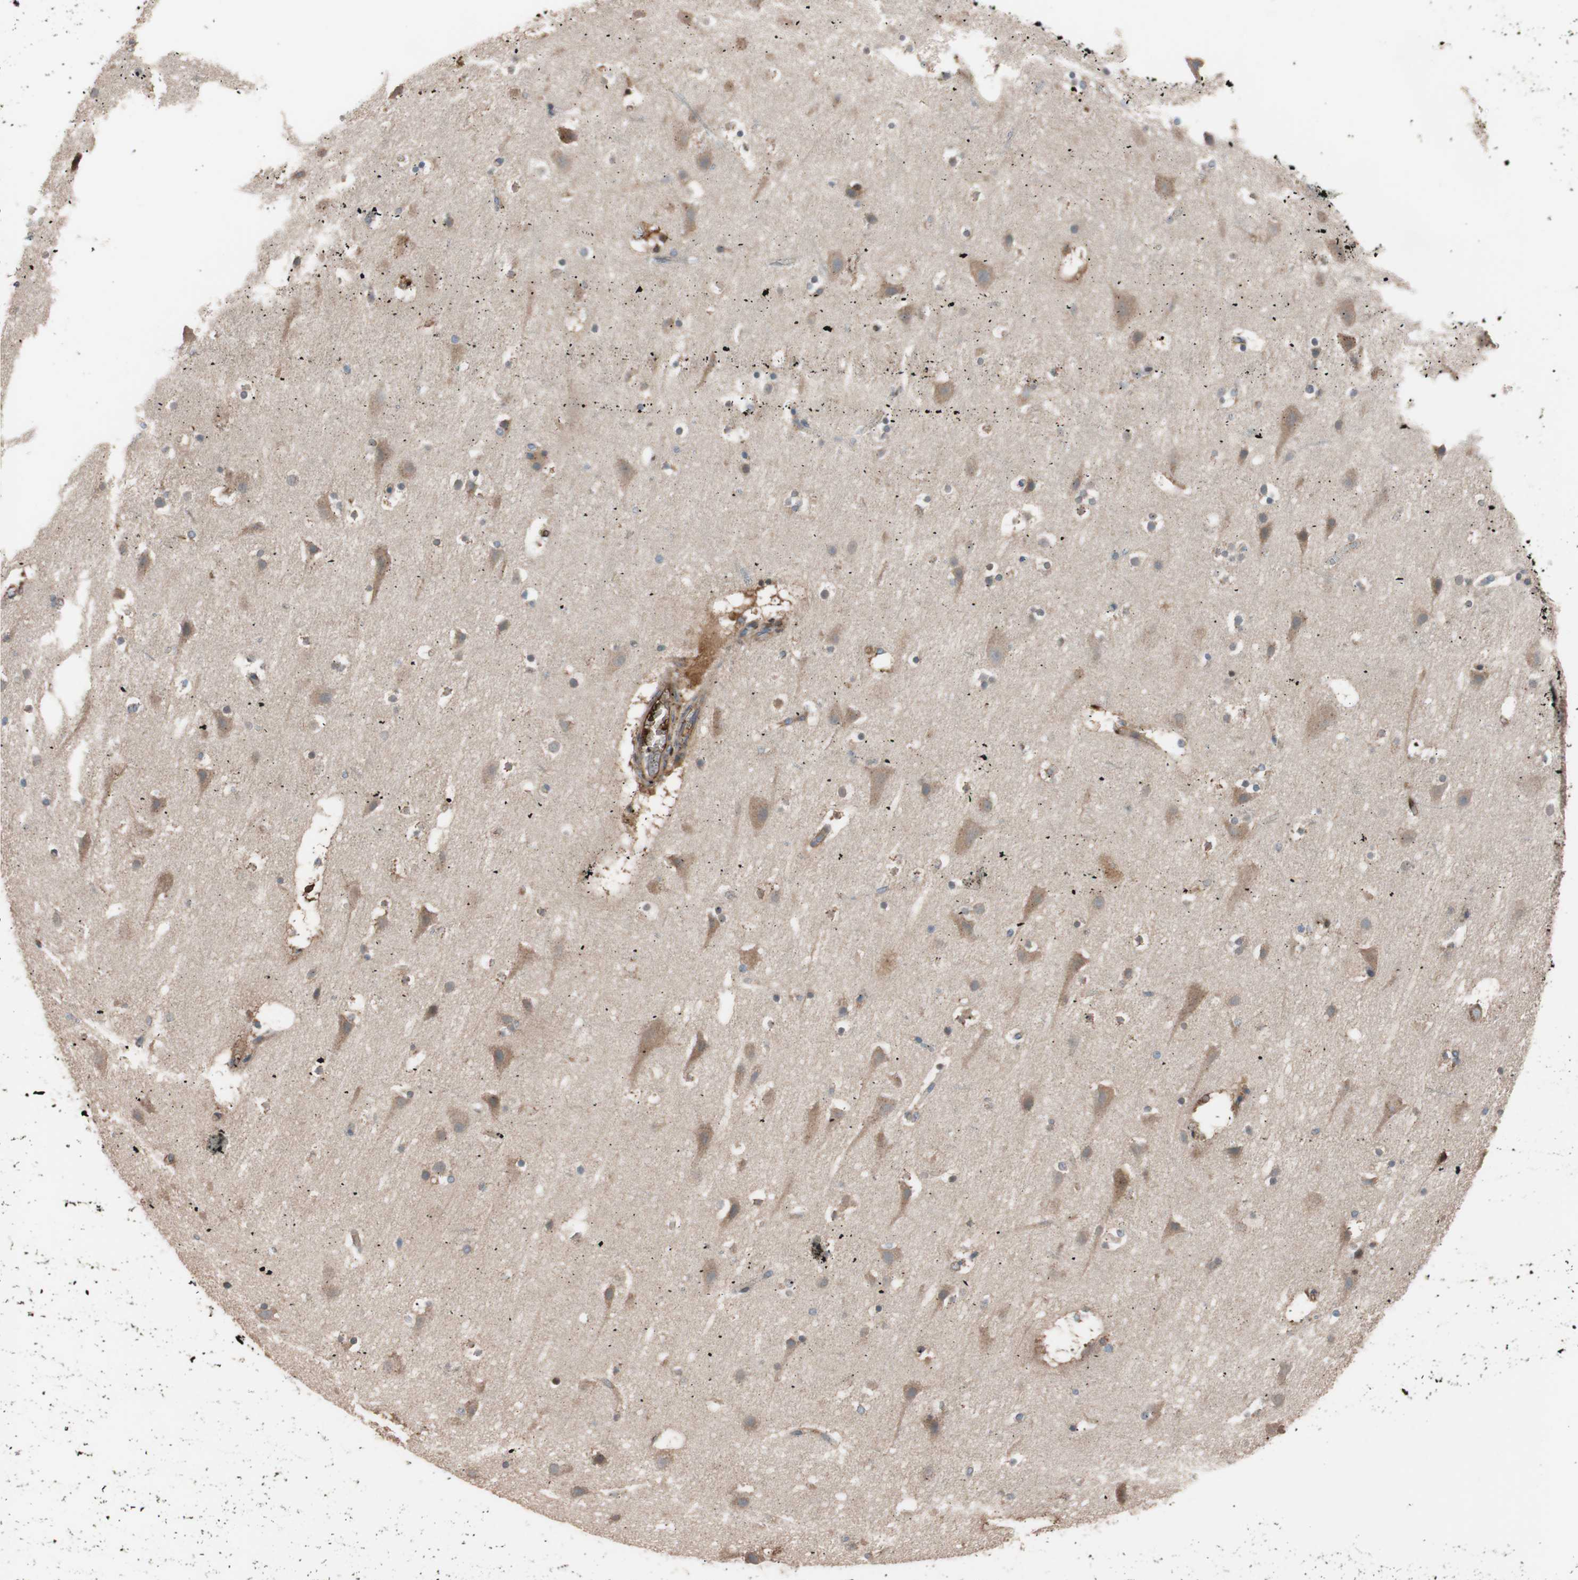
{"staining": {"intensity": "moderate", "quantity": ">75%", "location": "cytoplasmic/membranous"}, "tissue": "cerebral cortex", "cell_type": "Endothelial cells", "image_type": "normal", "snomed": [{"axis": "morphology", "description": "Normal tissue, NOS"}, {"axis": "topography", "description": "Cerebral cortex"}], "caption": "Normal cerebral cortex displays moderate cytoplasmic/membranous staining in approximately >75% of endothelial cells, visualized by immunohistochemistry. (brown staining indicates protein expression, while blue staining denotes nuclei).", "gene": "SDC4", "patient": {"sex": "male", "age": 45}}